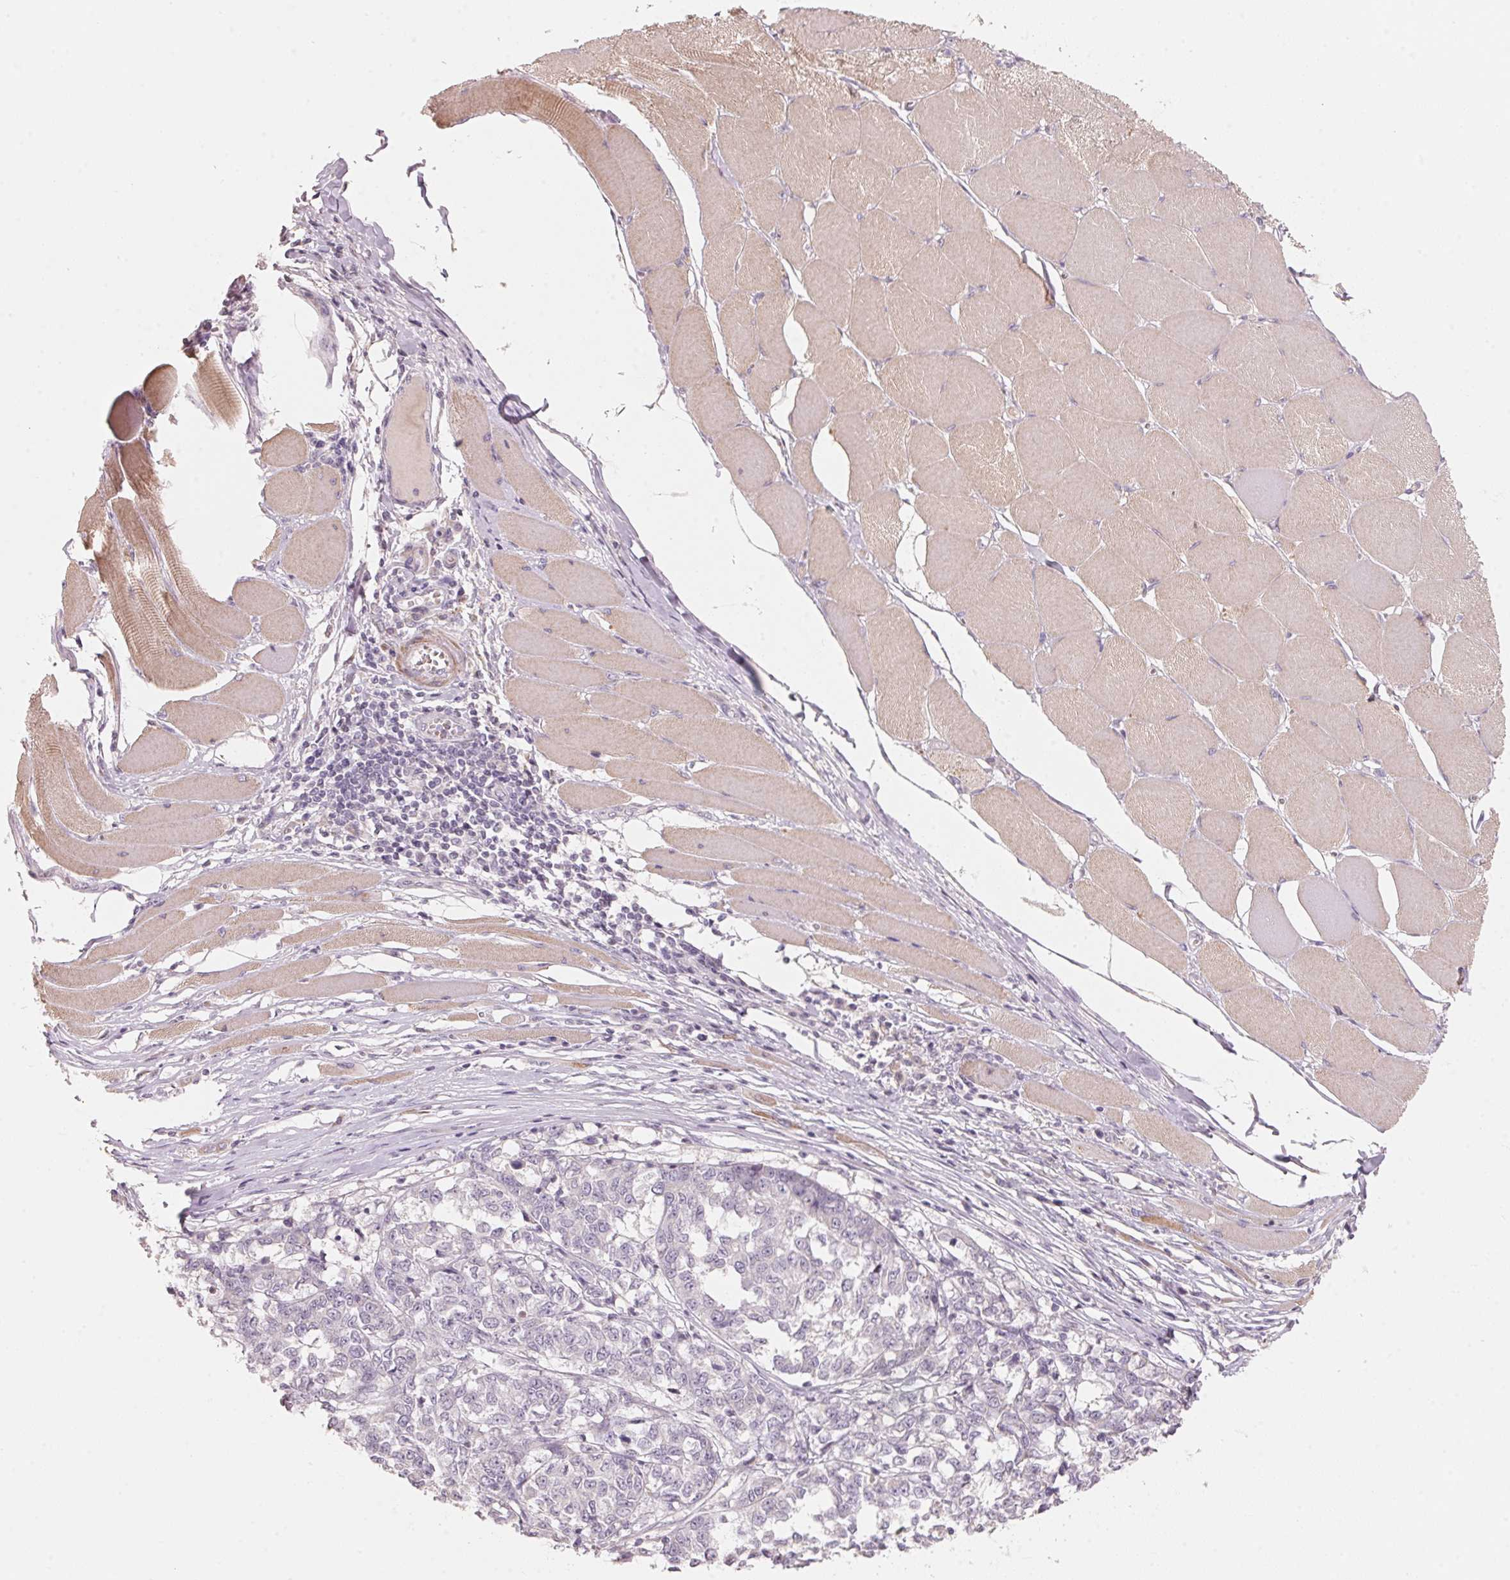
{"staining": {"intensity": "negative", "quantity": "none", "location": "none"}, "tissue": "melanoma", "cell_type": "Tumor cells", "image_type": "cancer", "snomed": [{"axis": "morphology", "description": "Malignant melanoma, NOS"}, {"axis": "topography", "description": "Skin"}], "caption": "A histopathology image of melanoma stained for a protein exhibits no brown staining in tumor cells.", "gene": "TP53AIP1", "patient": {"sex": "female", "age": 72}}